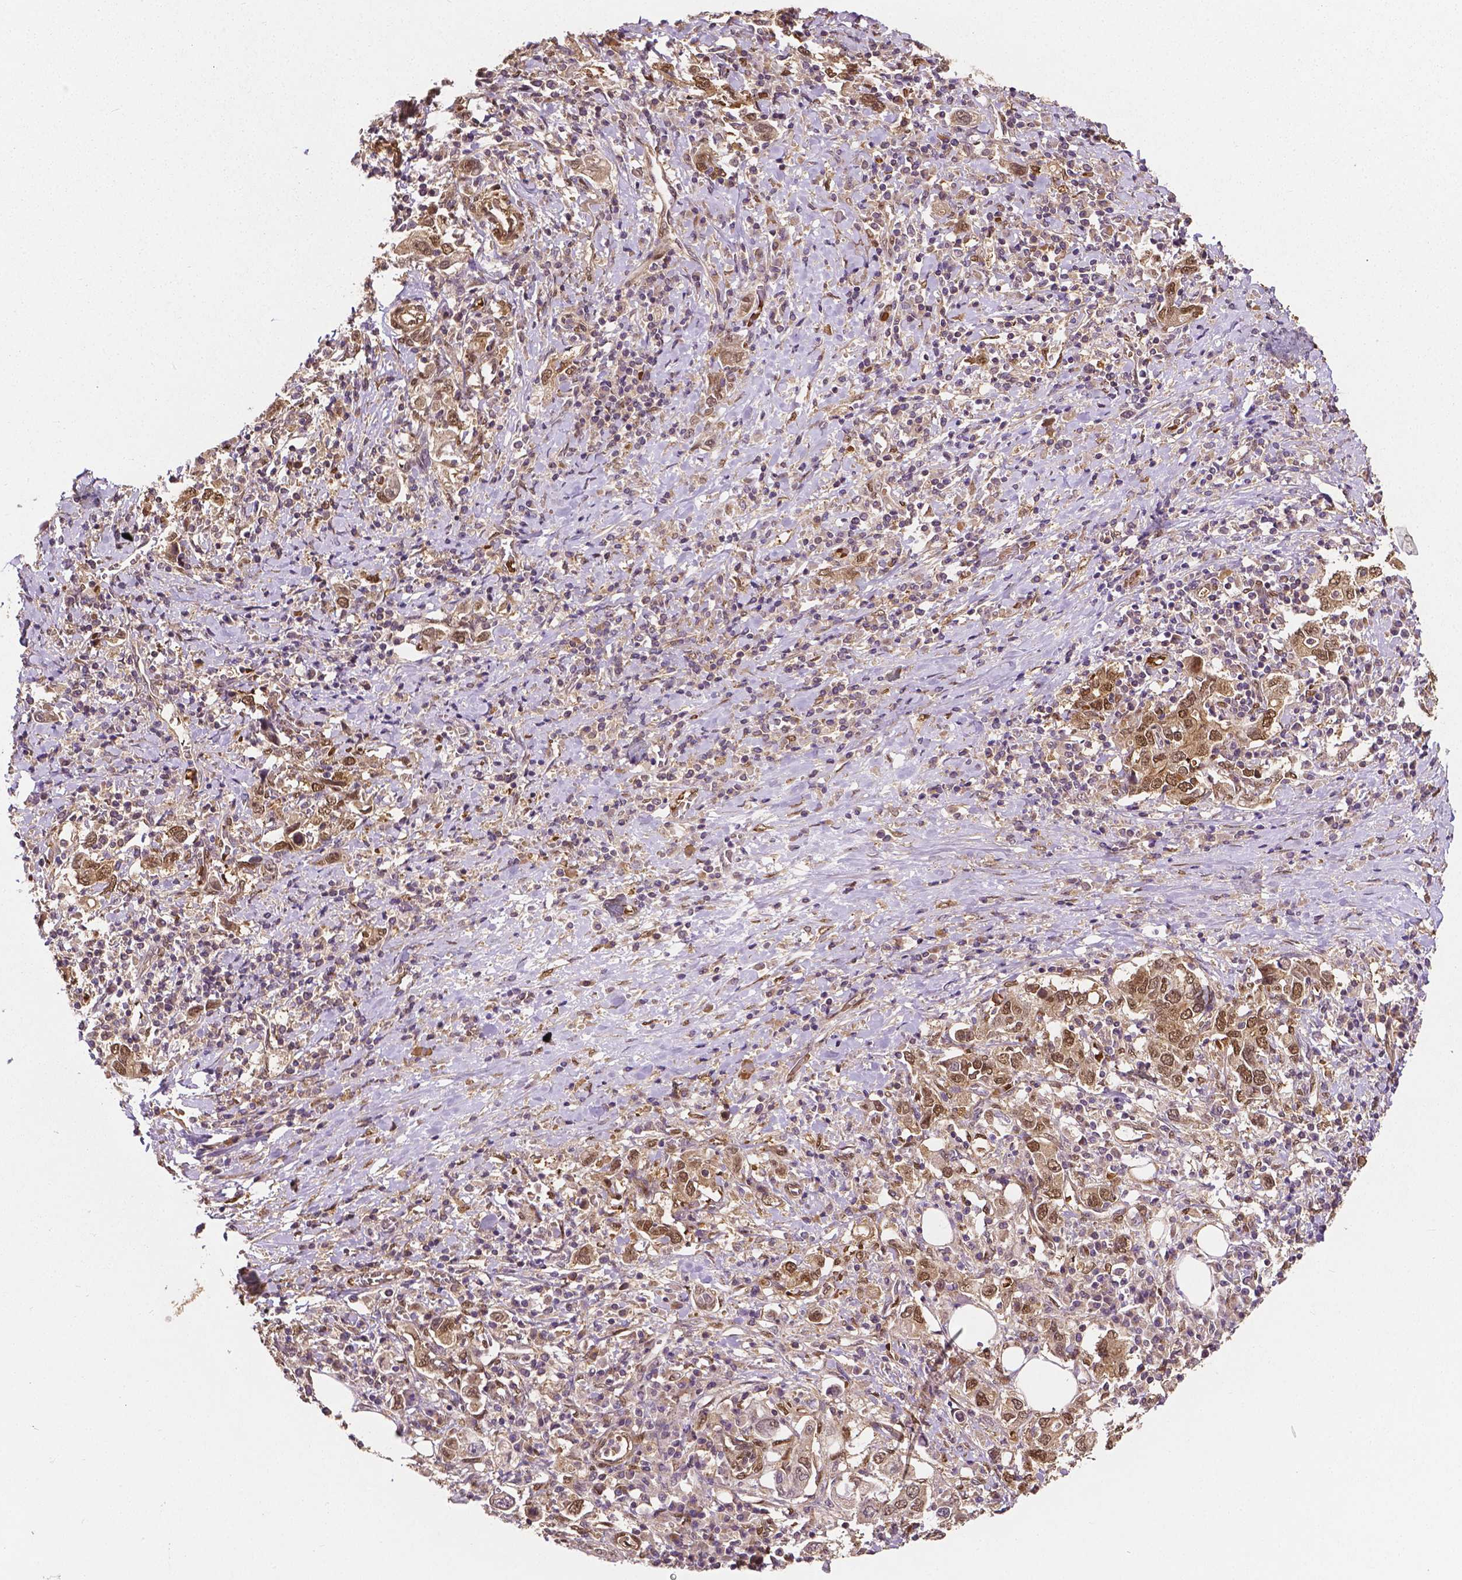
{"staining": {"intensity": "moderate", "quantity": ">75%", "location": "cytoplasmic/membranous,nuclear"}, "tissue": "stomach cancer", "cell_type": "Tumor cells", "image_type": "cancer", "snomed": [{"axis": "morphology", "description": "Adenocarcinoma, NOS"}, {"axis": "topography", "description": "Stomach, upper"}, {"axis": "topography", "description": "Stomach"}], "caption": "Stomach adenocarcinoma stained with a brown dye reveals moderate cytoplasmic/membranous and nuclear positive expression in about >75% of tumor cells.", "gene": "YAP1", "patient": {"sex": "male", "age": 62}}